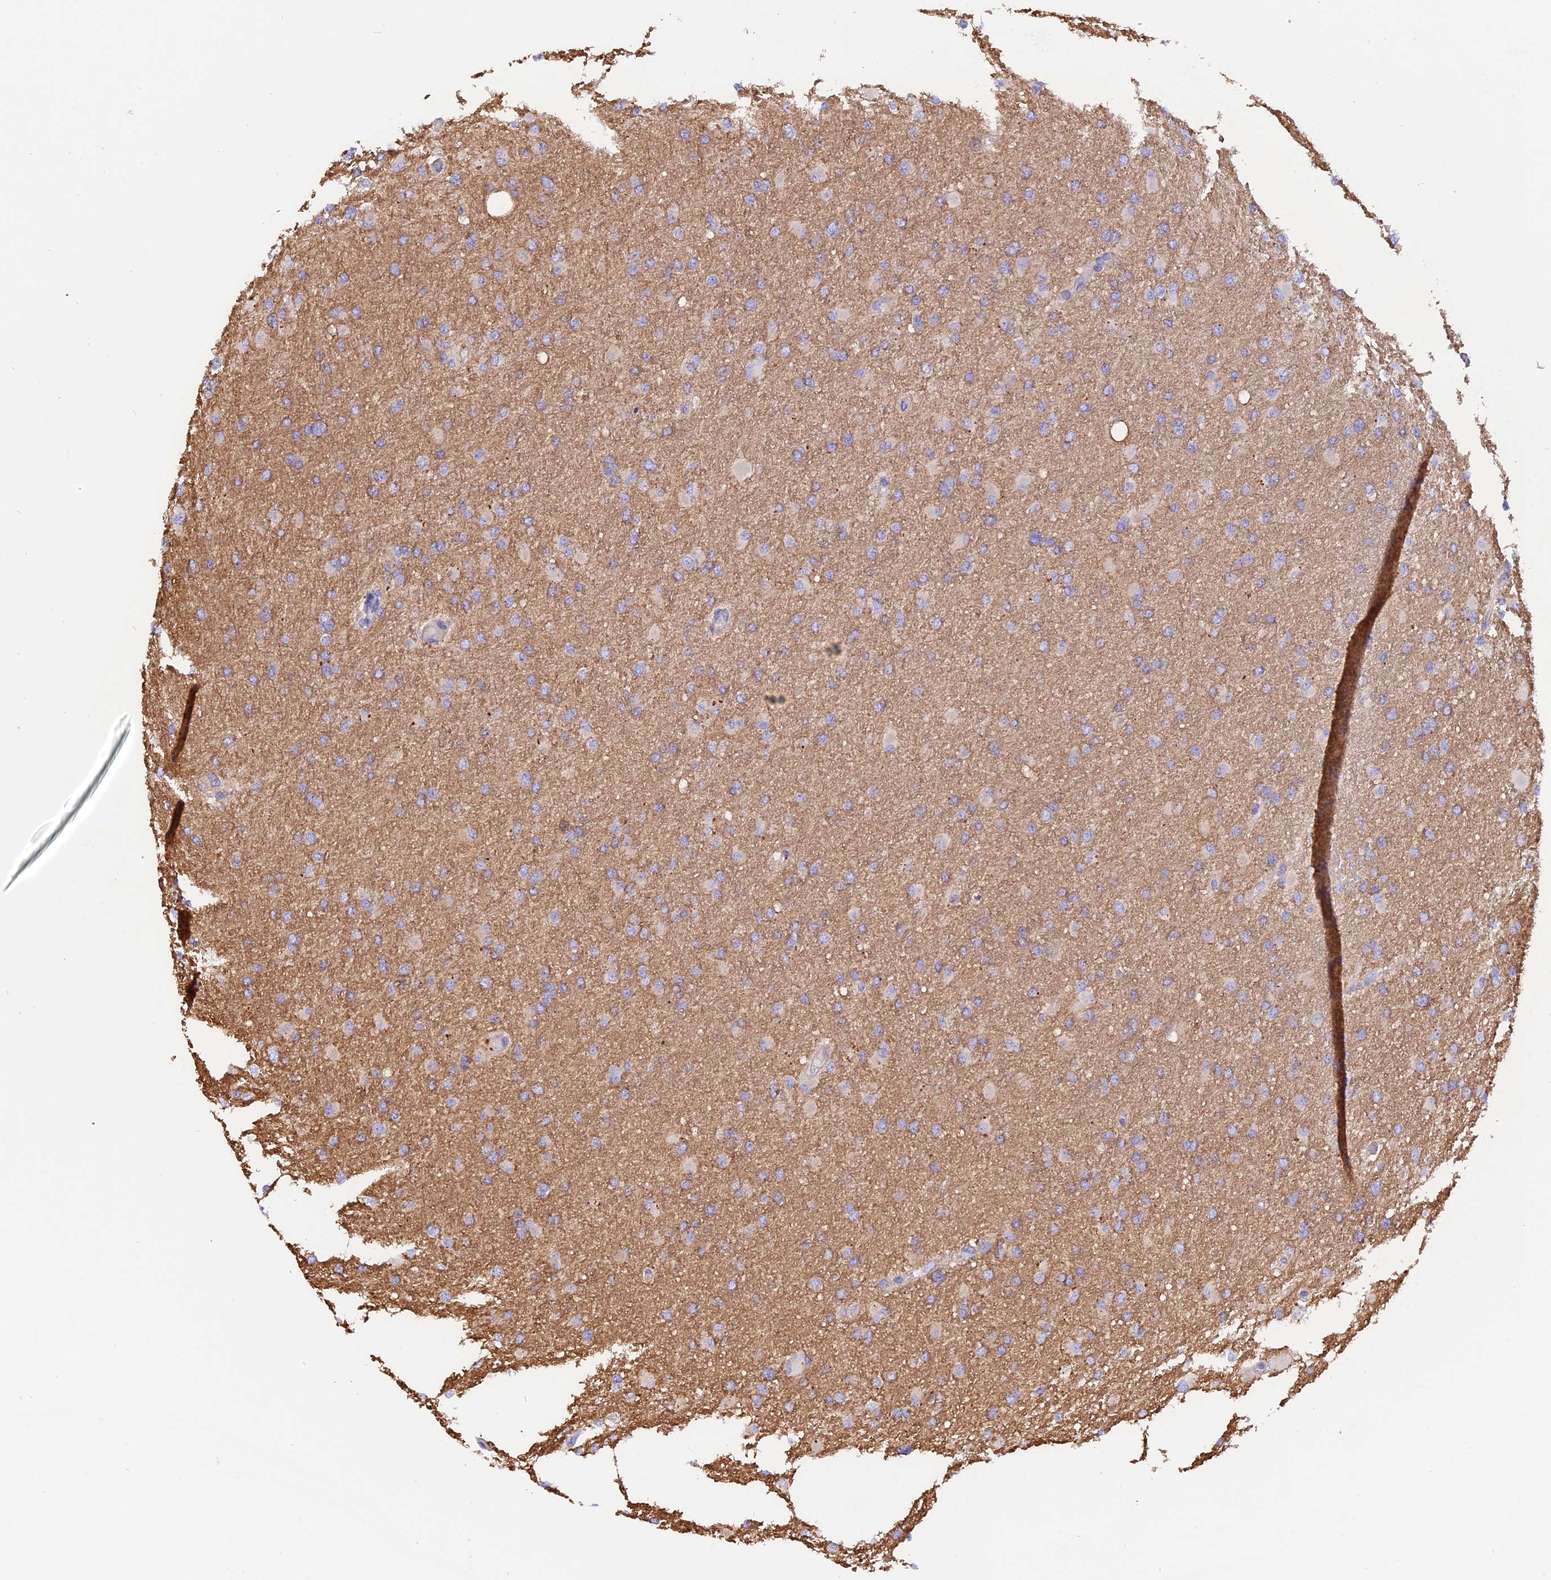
{"staining": {"intensity": "weak", "quantity": "25%-75%", "location": "cytoplasmic/membranous"}, "tissue": "glioma", "cell_type": "Tumor cells", "image_type": "cancer", "snomed": [{"axis": "morphology", "description": "Glioma, malignant, High grade"}, {"axis": "topography", "description": "Cerebral cortex"}], "caption": "Immunohistochemical staining of human glioma demonstrates weak cytoplasmic/membranous protein expression in about 25%-75% of tumor cells.", "gene": "FAM193A", "patient": {"sex": "female", "age": 36}}